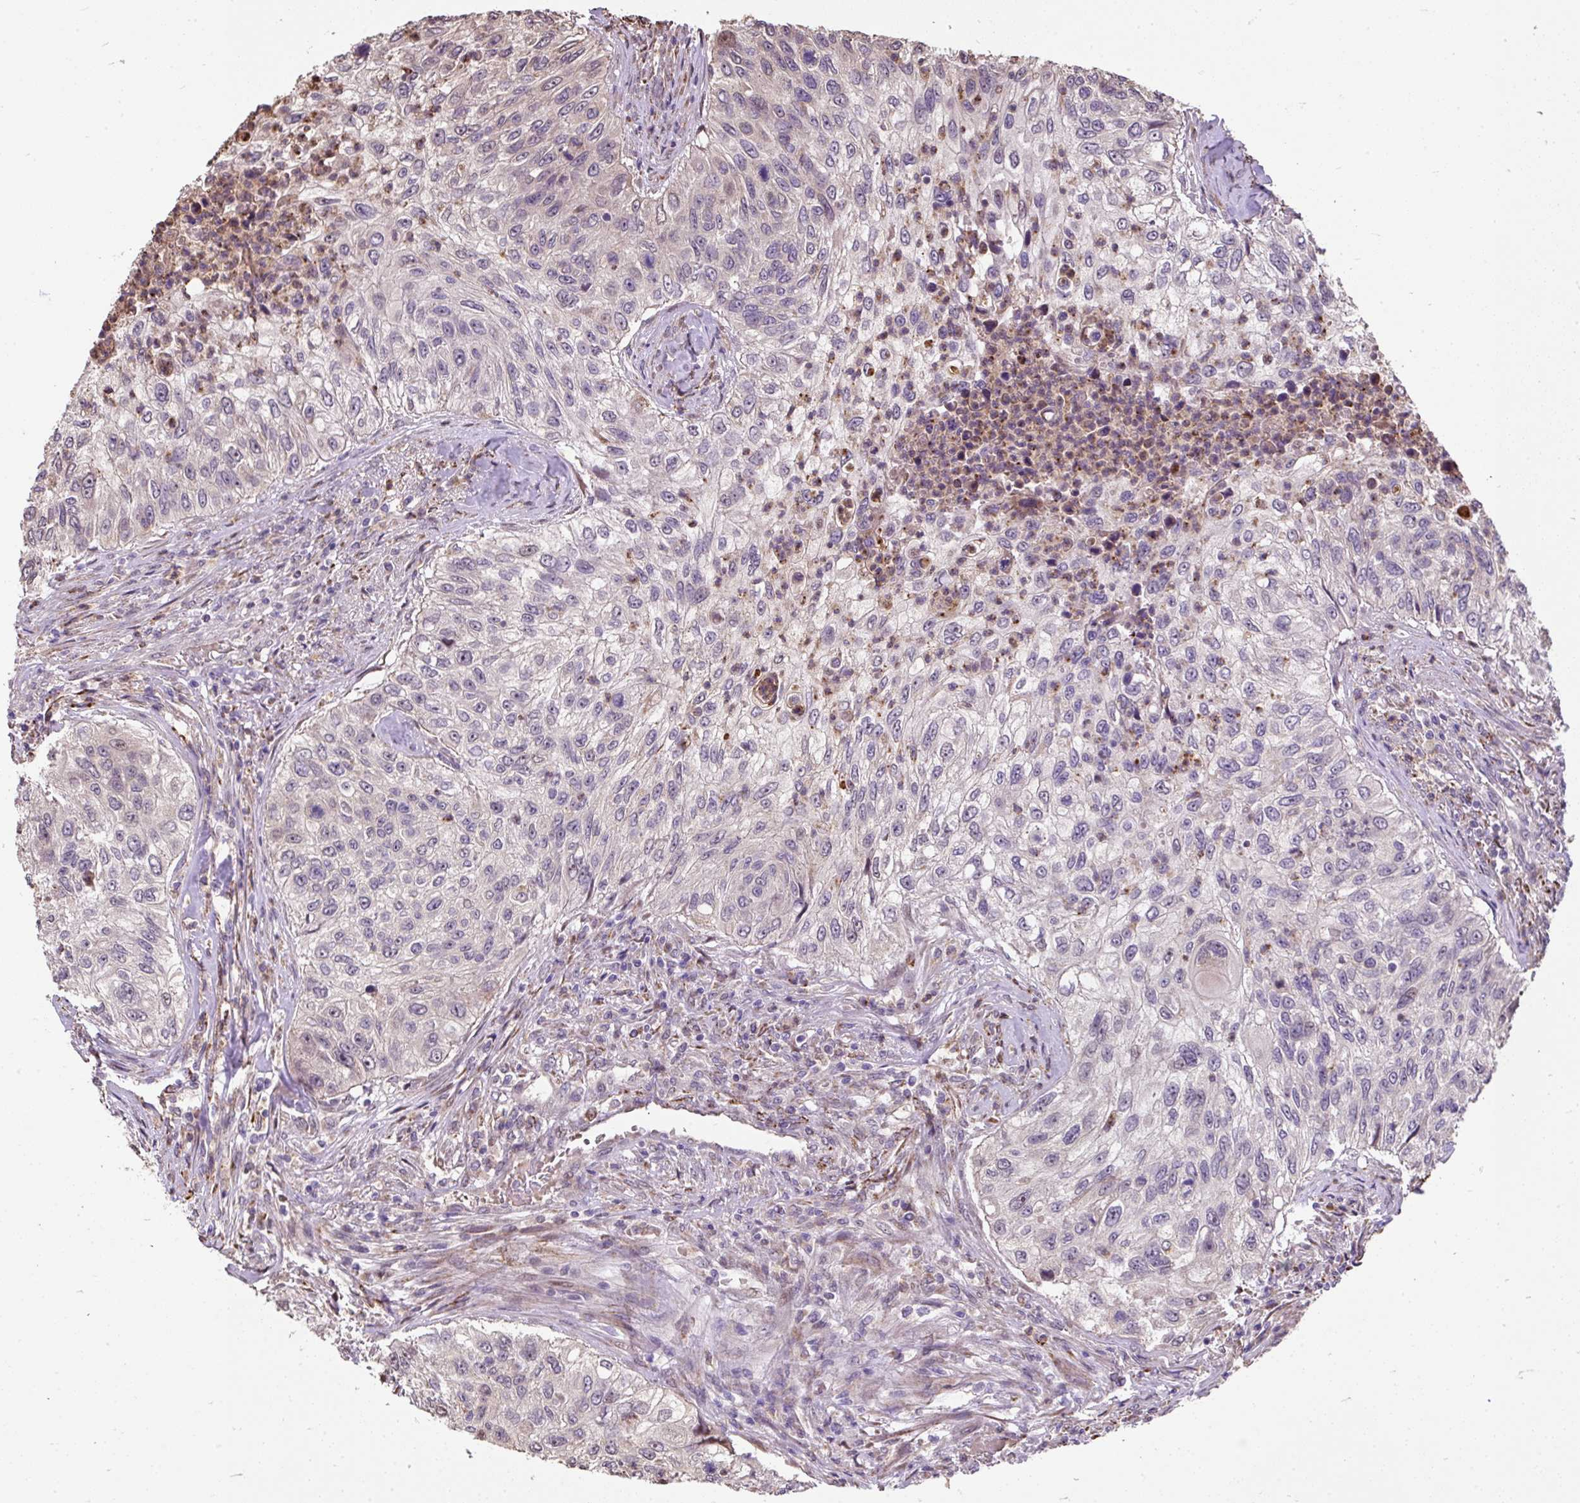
{"staining": {"intensity": "weak", "quantity": "<25%", "location": "nuclear"}, "tissue": "urothelial cancer", "cell_type": "Tumor cells", "image_type": "cancer", "snomed": [{"axis": "morphology", "description": "Urothelial carcinoma, High grade"}, {"axis": "topography", "description": "Urinary bladder"}], "caption": "Tumor cells show no significant protein staining in urothelial carcinoma (high-grade).", "gene": "PUS7L", "patient": {"sex": "female", "age": 60}}